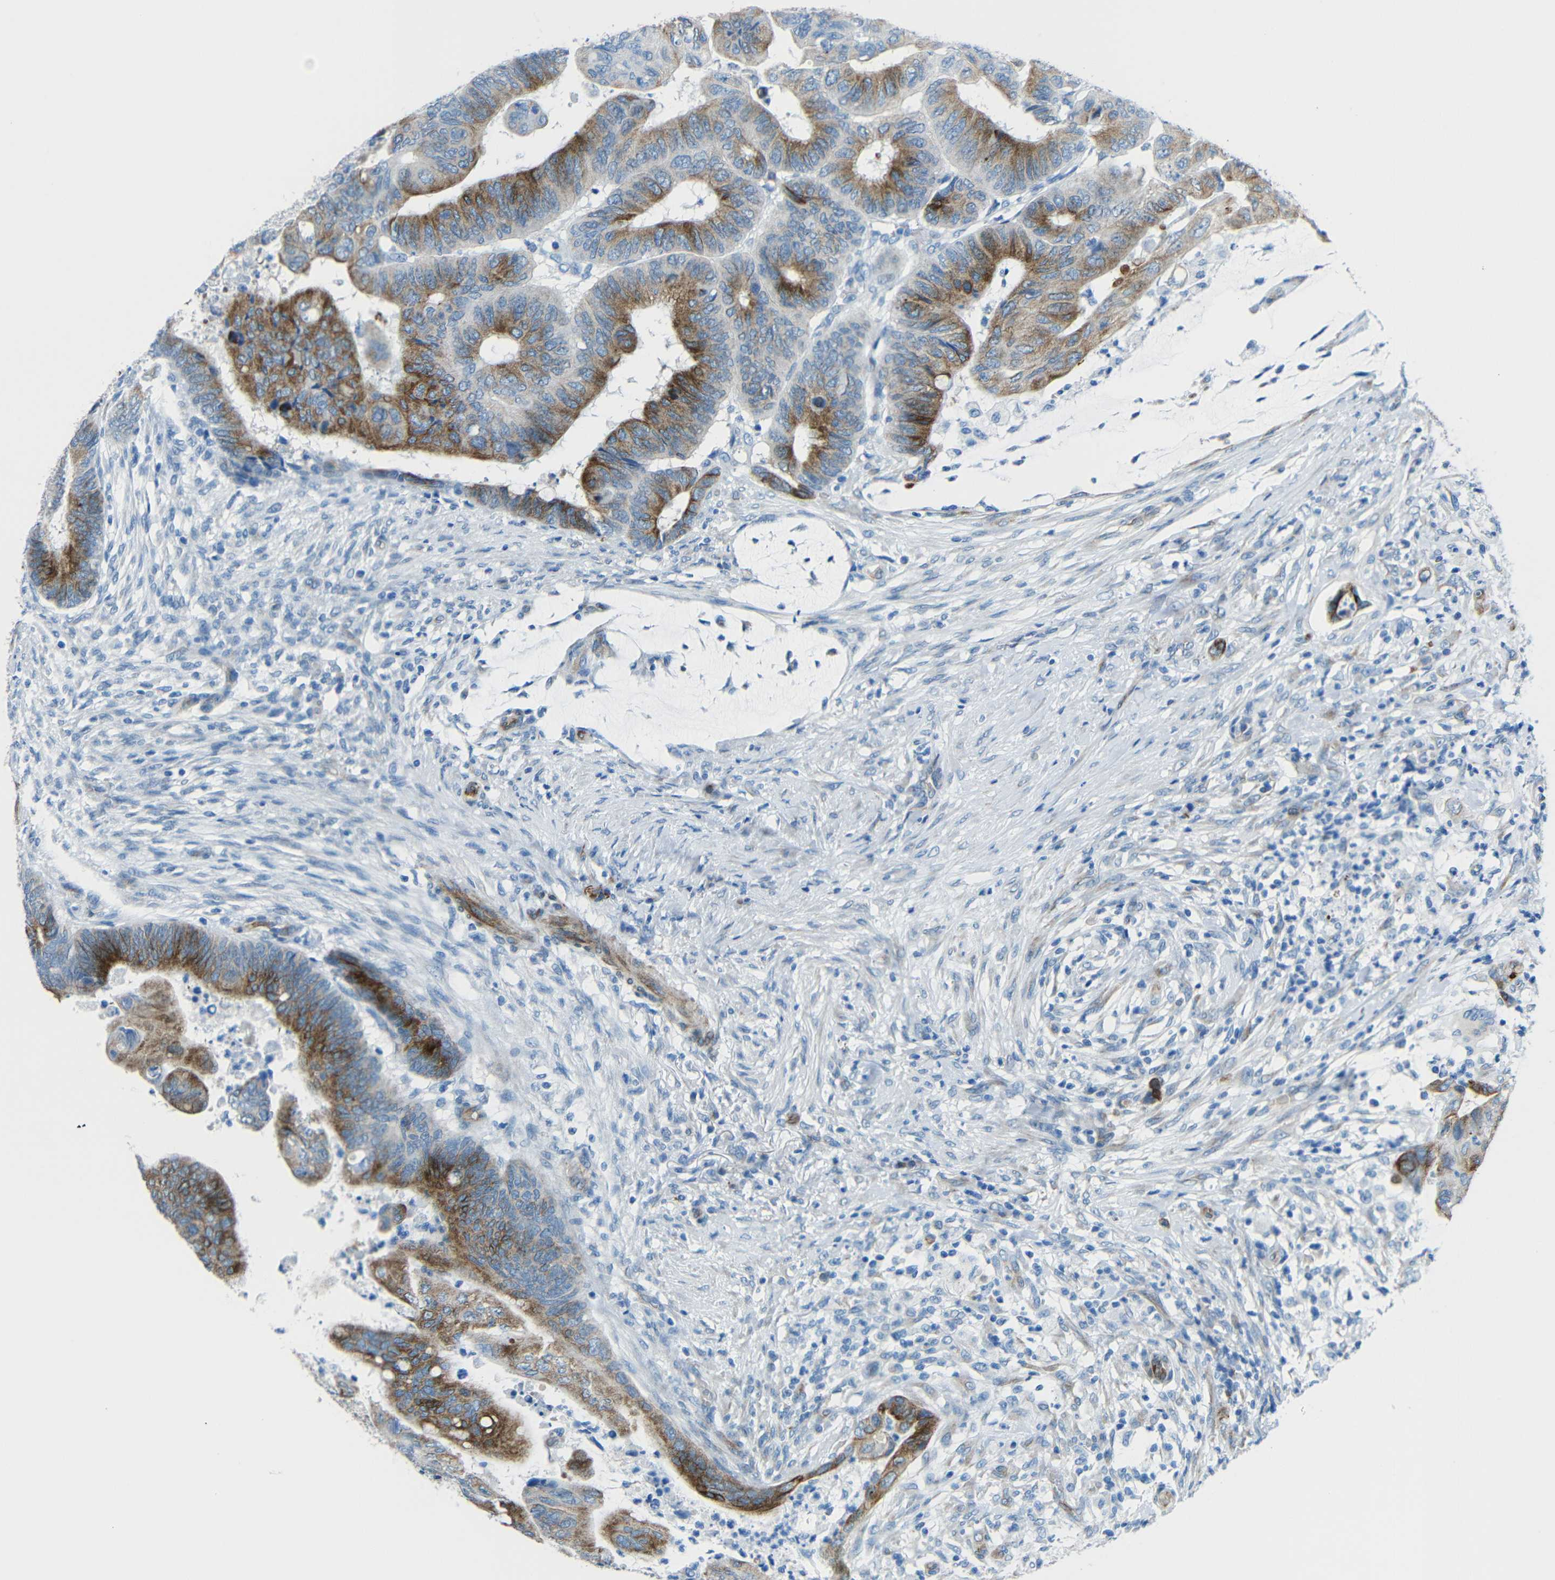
{"staining": {"intensity": "moderate", "quantity": "25%-75%", "location": "cytoplasmic/membranous"}, "tissue": "colorectal cancer", "cell_type": "Tumor cells", "image_type": "cancer", "snomed": [{"axis": "morphology", "description": "Normal tissue, NOS"}, {"axis": "morphology", "description": "Adenocarcinoma, NOS"}, {"axis": "topography", "description": "Rectum"}, {"axis": "topography", "description": "Peripheral nerve tissue"}], "caption": "Immunohistochemical staining of human adenocarcinoma (colorectal) shows medium levels of moderate cytoplasmic/membranous protein staining in approximately 25%-75% of tumor cells. Ihc stains the protein of interest in brown and the nuclei are stained blue.", "gene": "TUBB4B", "patient": {"sex": "male", "age": 92}}